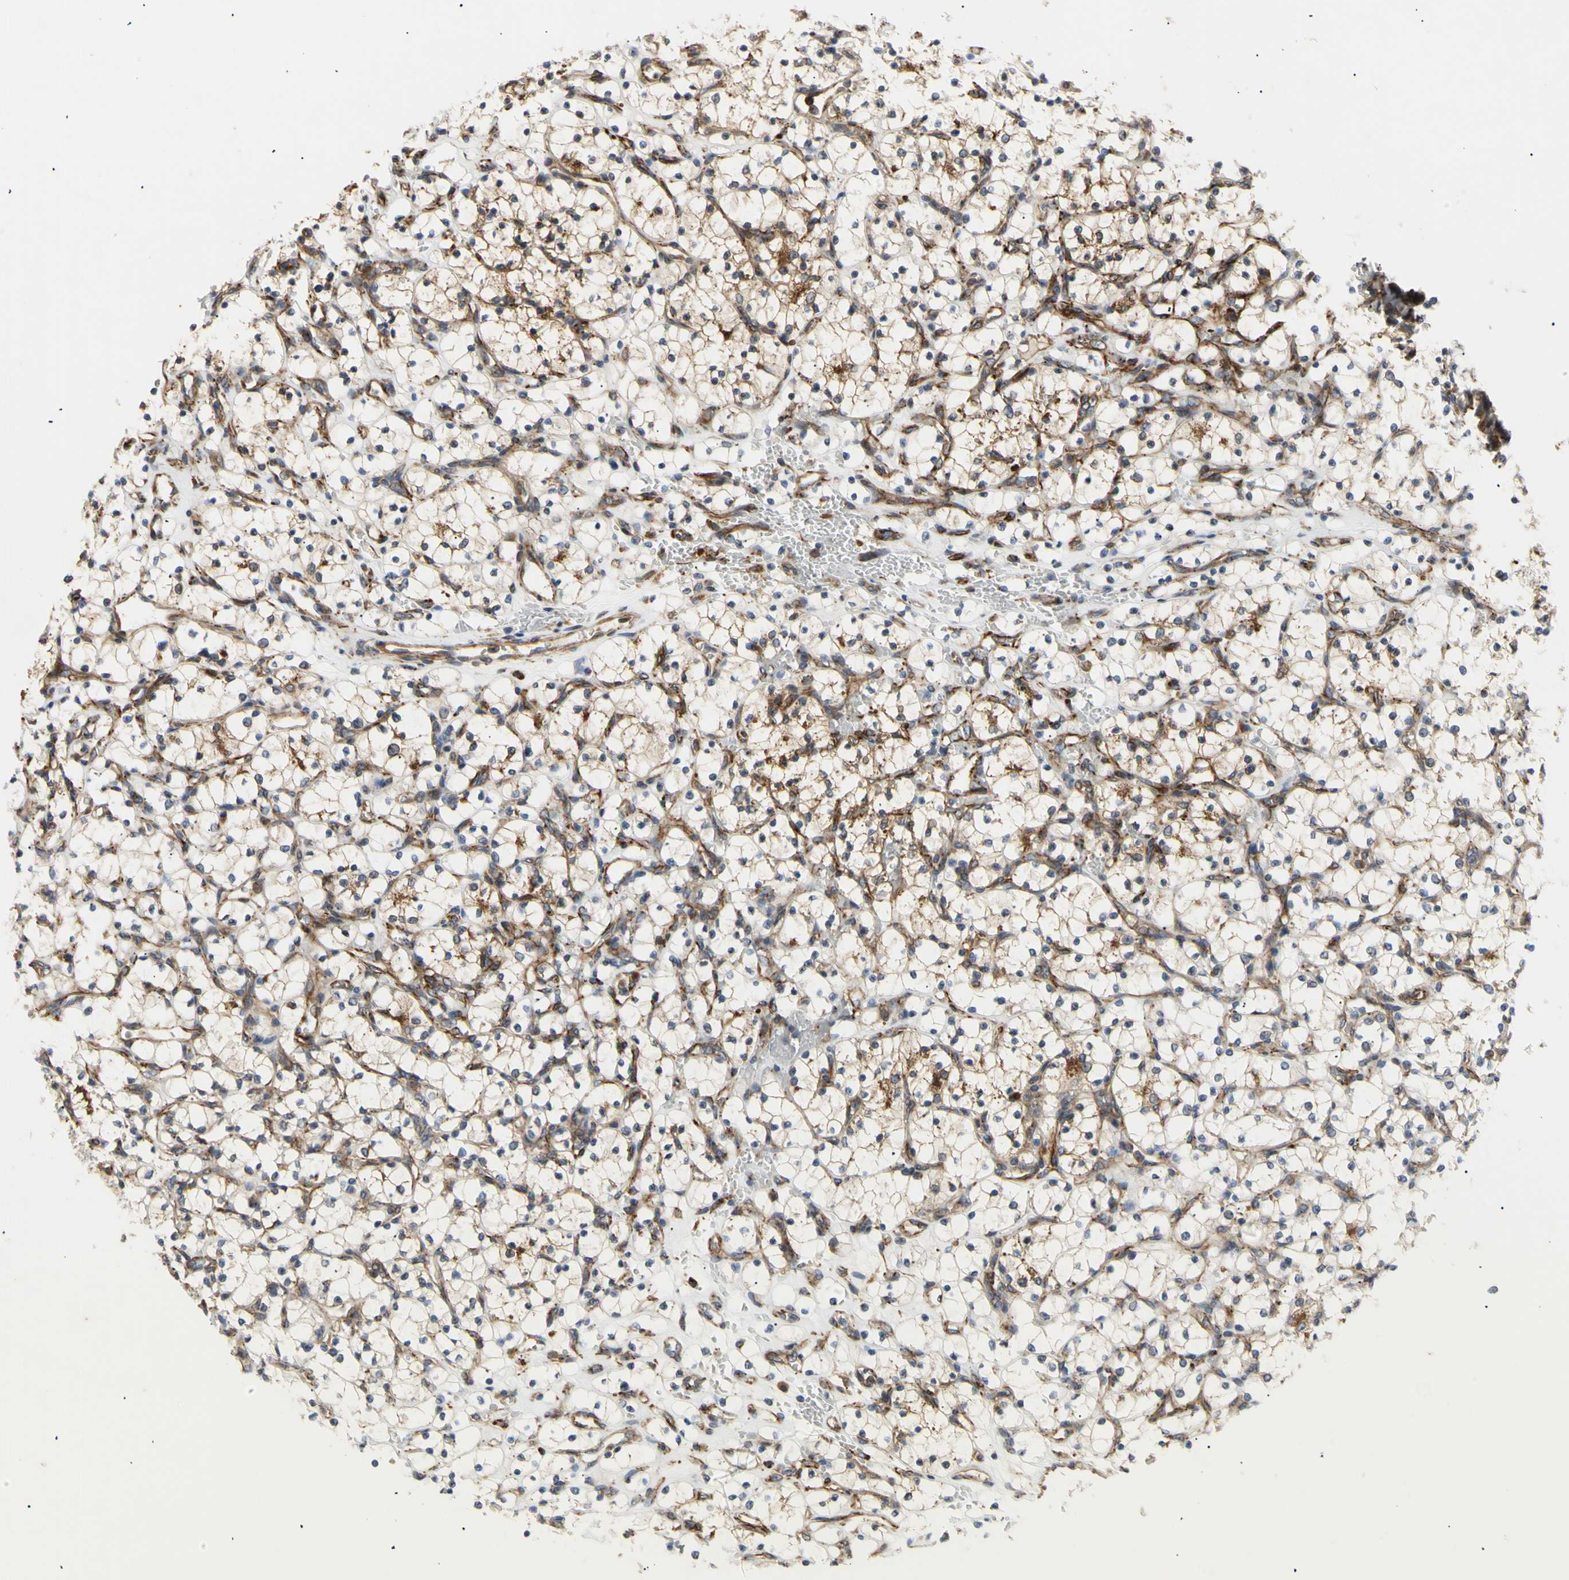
{"staining": {"intensity": "negative", "quantity": "none", "location": "none"}, "tissue": "renal cancer", "cell_type": "Tumor cells", "image_type": "cancer", "snomed": [{"axis": "morphology", "description": "Adenocarcinoma, NOS"}, {"axis": "topography", "description": "Kidney"}], "caption": "DAB immunohistochemical staining of human renal cancer (adenocarcinoma) displays no significant staining in tumor cells. (DAB (3,3'-diaminobenzidine) IHC with hematoxylin counter stain).", "gene": "TUBG2", "patient": {"sex": "female", "age": 69}}